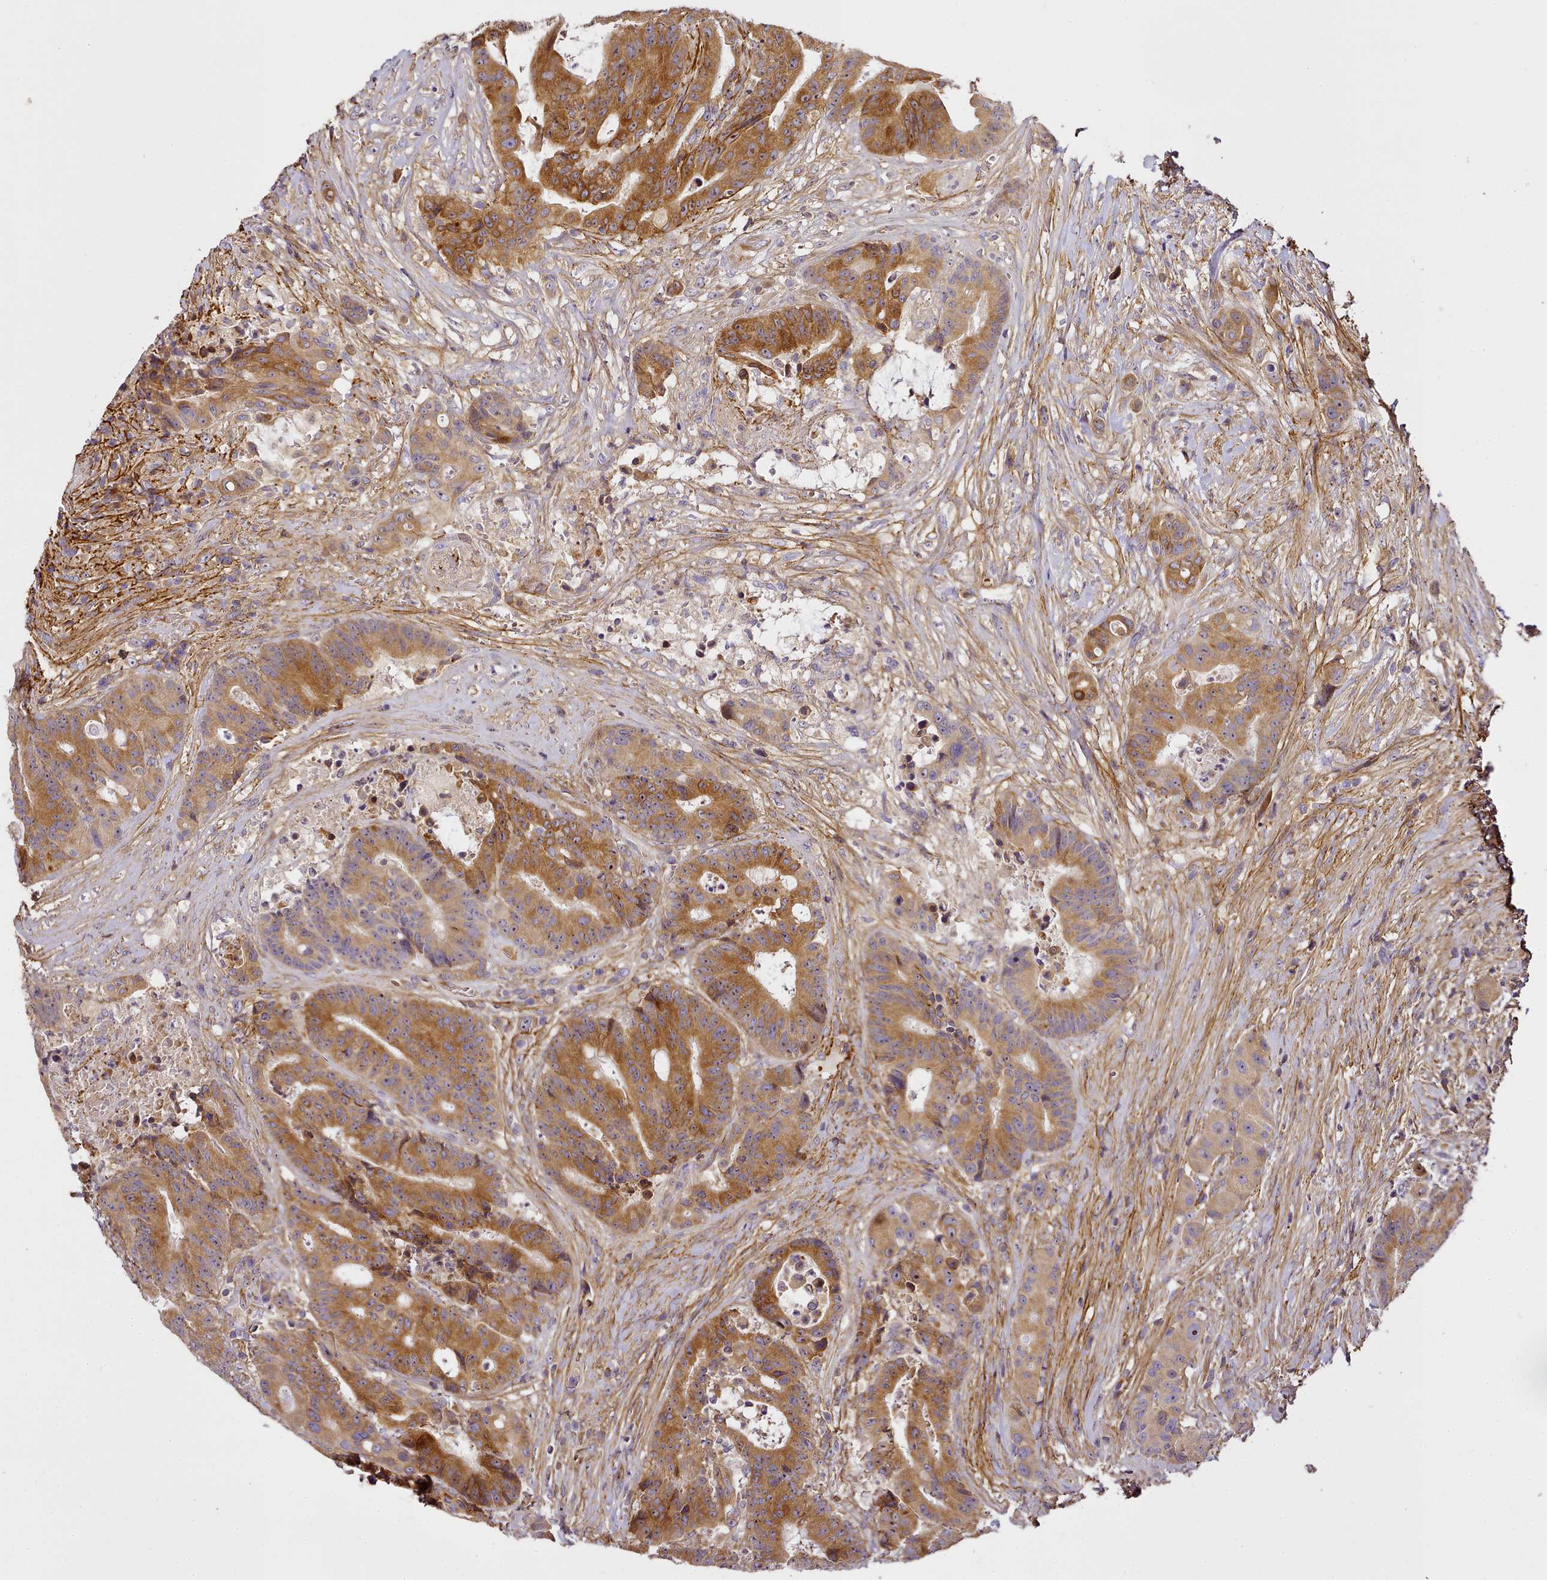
{"staining": {"intensity": "strong", "quantity": ">75%", "location": "cytoplasmic/membranous"}, "tissue": "colorectal cancer", "cell_type": "Tumor cells", "image_type": "cancer", "snomed": [{"axis": "morphology", "description": "Adenocarcinoma, NOS"}, {"axis": "topography", "description": "Rectum"}], "caption": "About >75% of tumor cells in adenocarcinoma (colorectal) display strong cytoplasmic/membranous protein positivity as visualized by brown immunohistochemical staining.", "gene": "NBPF1", "patient": {"sex": "male", "age": 69}}